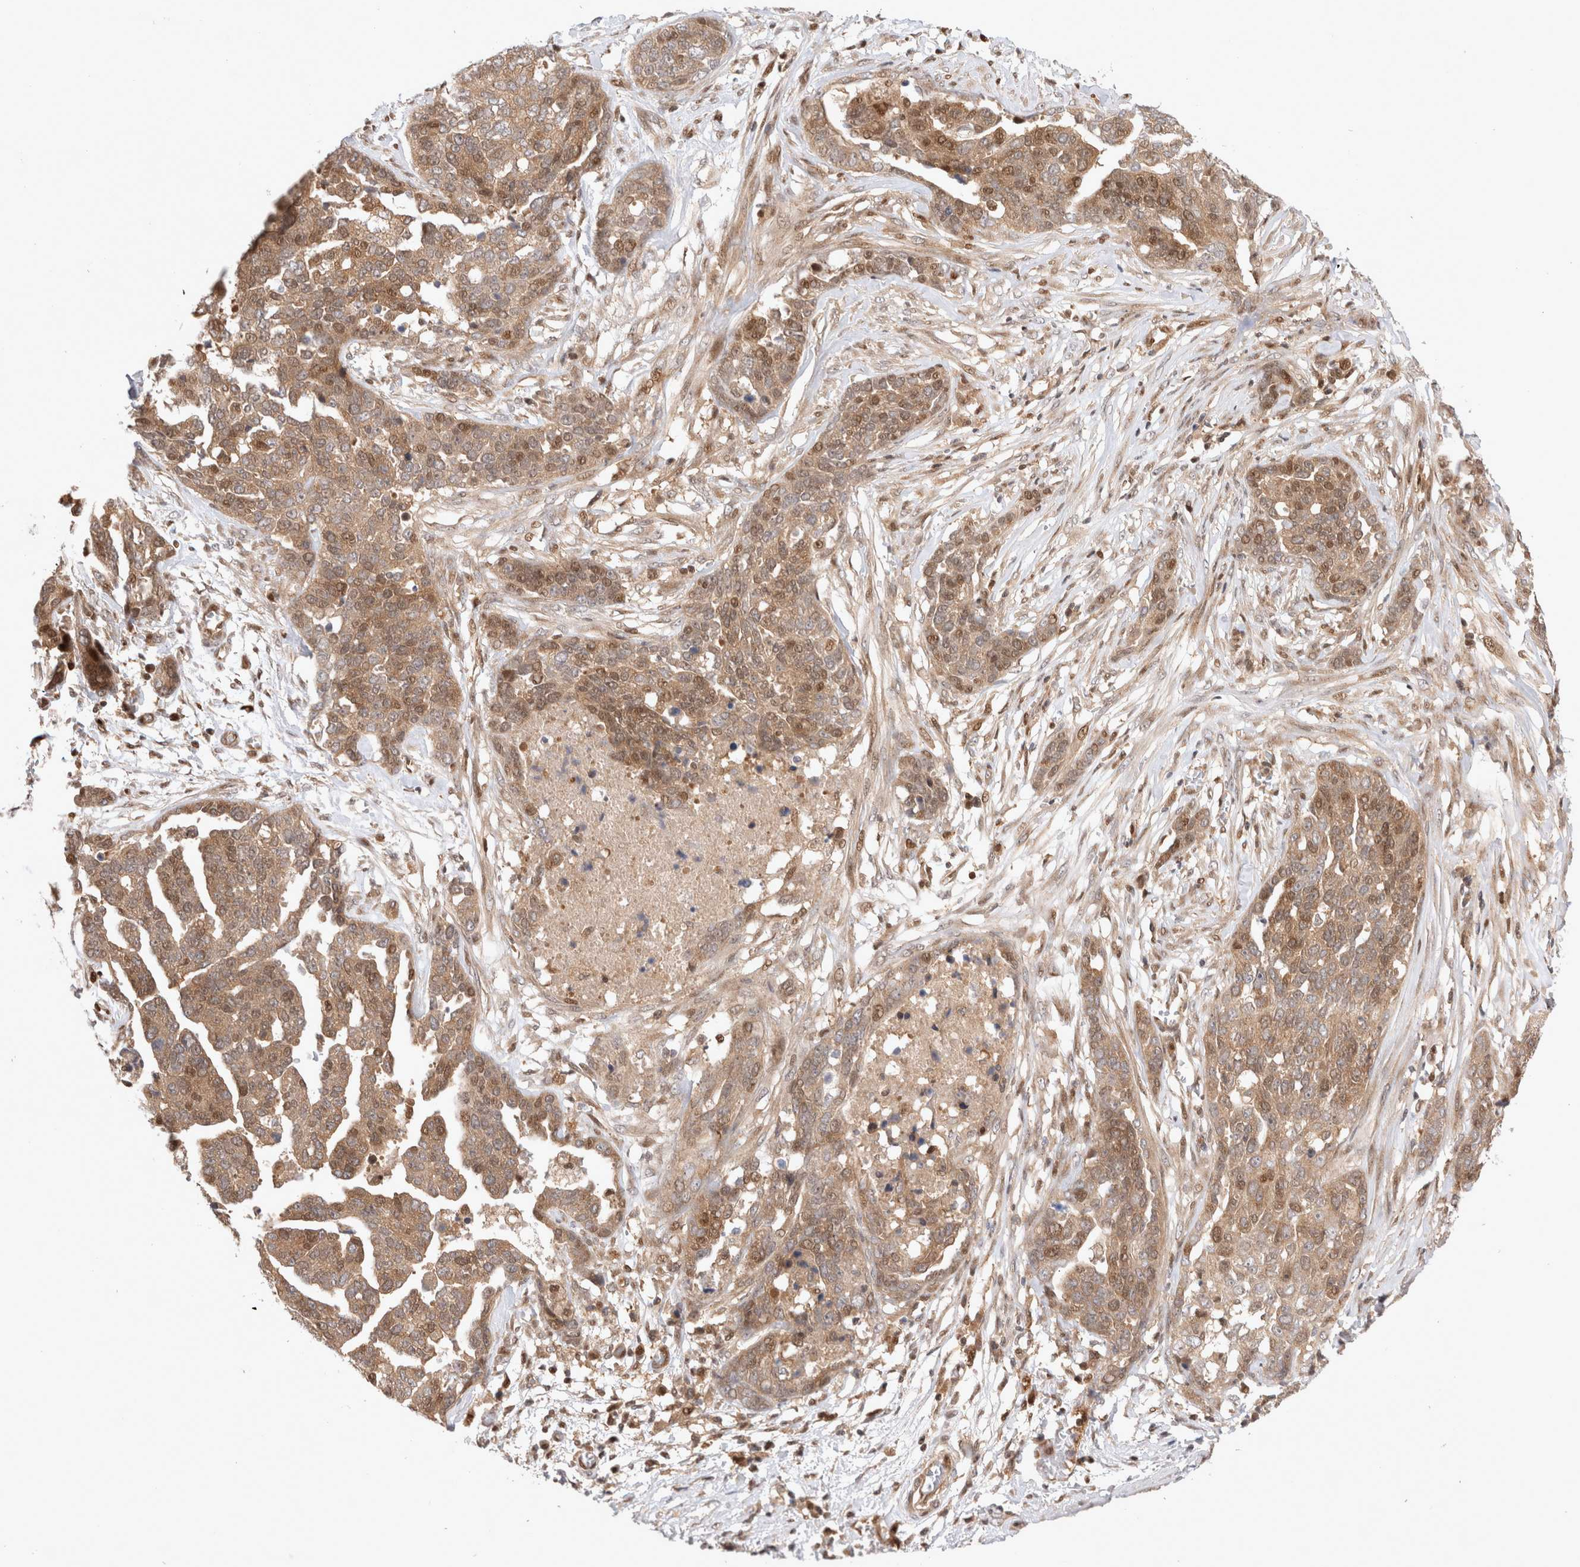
{"staining": {"intensity": "moderate", "quantity": ">75%", "location": "cytoplasmic/membranous,nuclear"}, "tissue": "ovarian cancer", "cell_type": "Tumor cells", "image_type": "cancer", "snomed": [{"axis": "morphology", "description": "Cystadenocarcinoma, serous, NOS"}, {"axis": "topography", "description": "Ovary"}], "caption": "Immunohistochemical staining of human ovarian serous cystadenocarcinoma reveals medium levels of moderate cytoplasmic/membranous and nuclear protein positivity in approximately >75% of tumor cells. (DAB (3,3'-diaminobenzidine) IHC with brightfield microscopy, high magnification).", "gene": "HTT", "patient": {"sex": "female", "age": 44}}